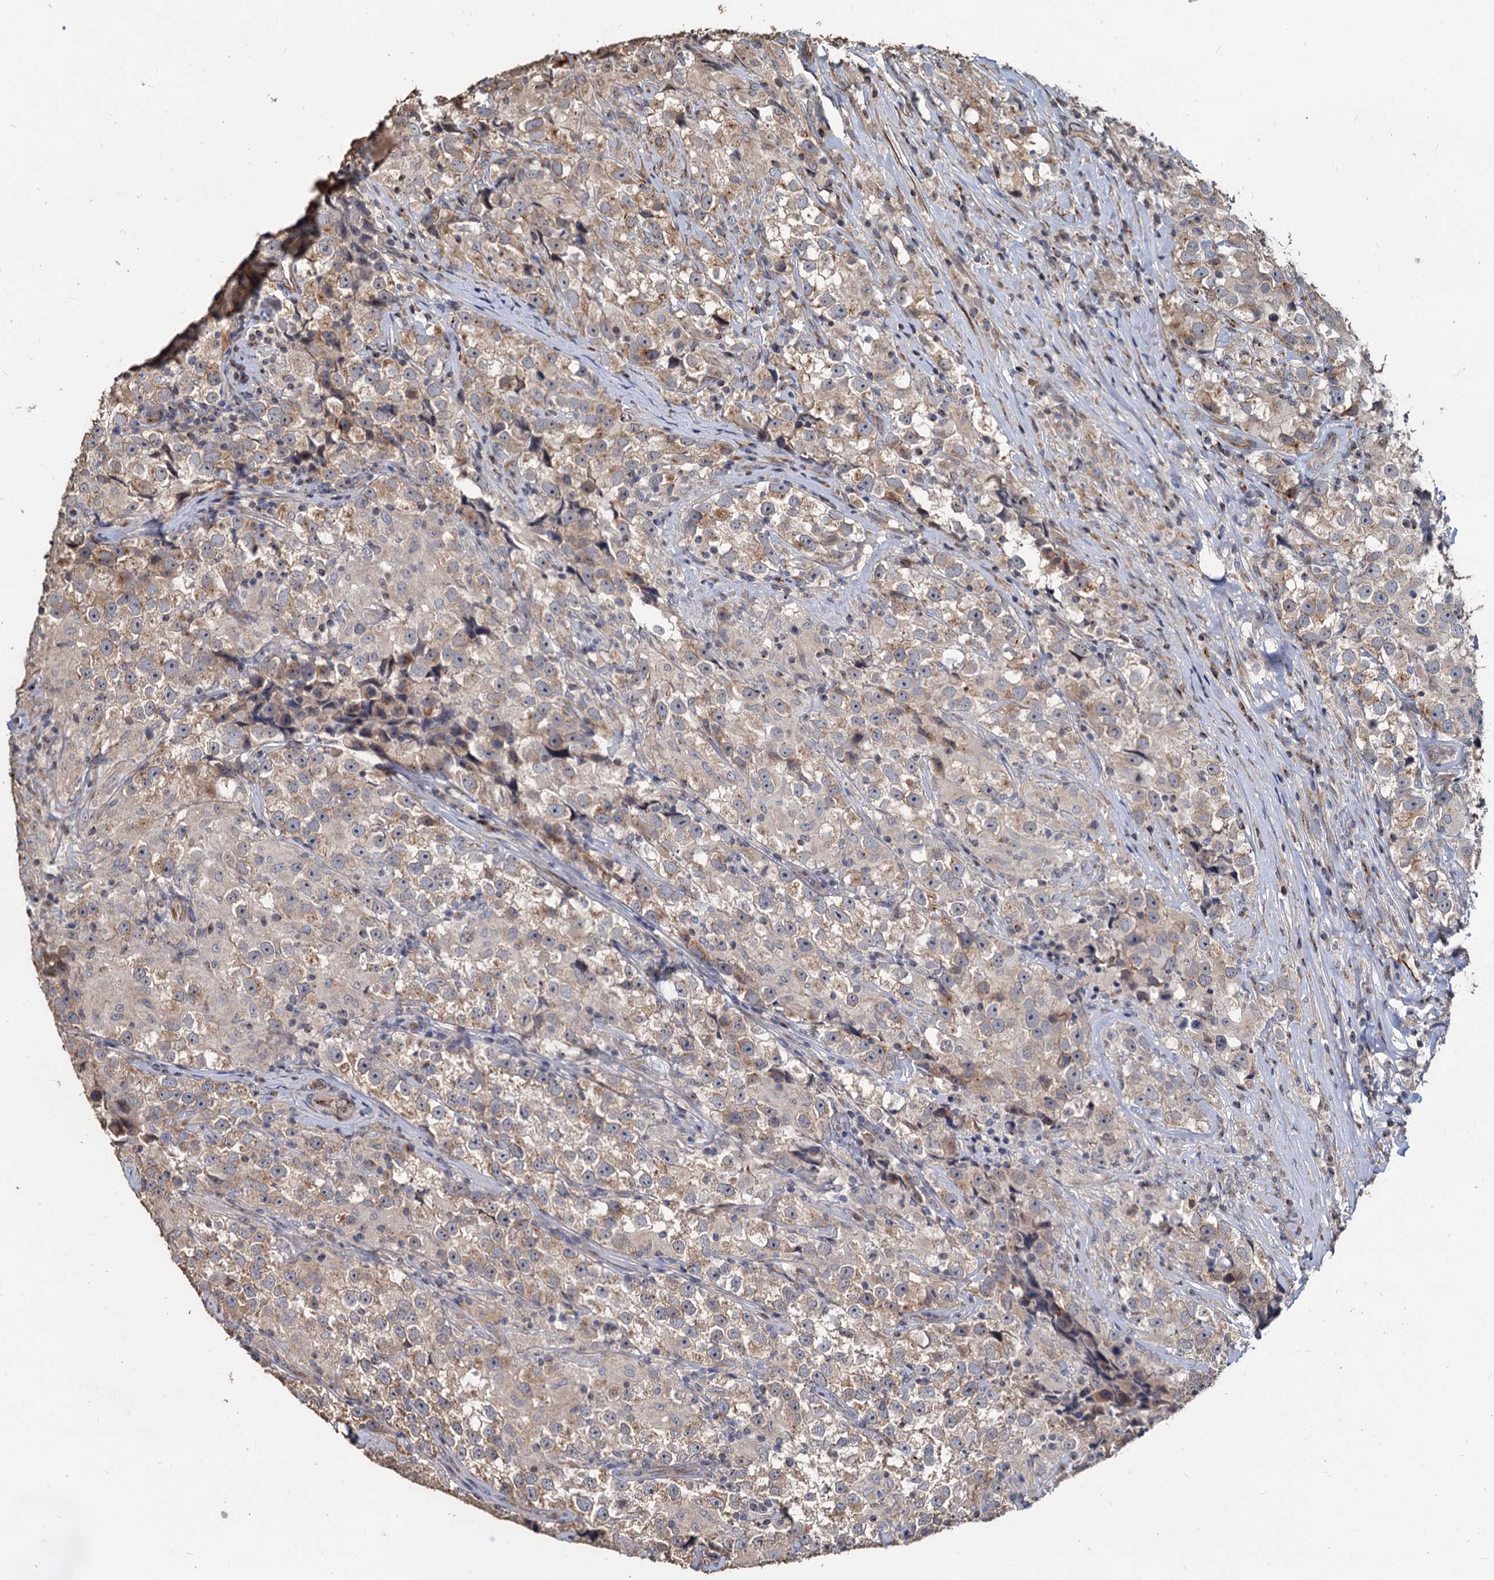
{"staining": {"intensity": "weak", "quantity": ">75%", "location": "cytoplasmic/membranous"}, "tissue": "testis cancer", "cell_type": "Tumor cells", "image_type": "cancer", "snomed": [{"axis": "morphology", "description": "Seminoma, NOS"}, {"axis": "topography", "description": "Testis"}], "caption": "A brown stain shows weak cytoplasmic/membranous expression of a protein in human seminoma (testis) tumor cells.", "gene": "DEPDC4", "patient": {"sex": "male", "age": 46}}